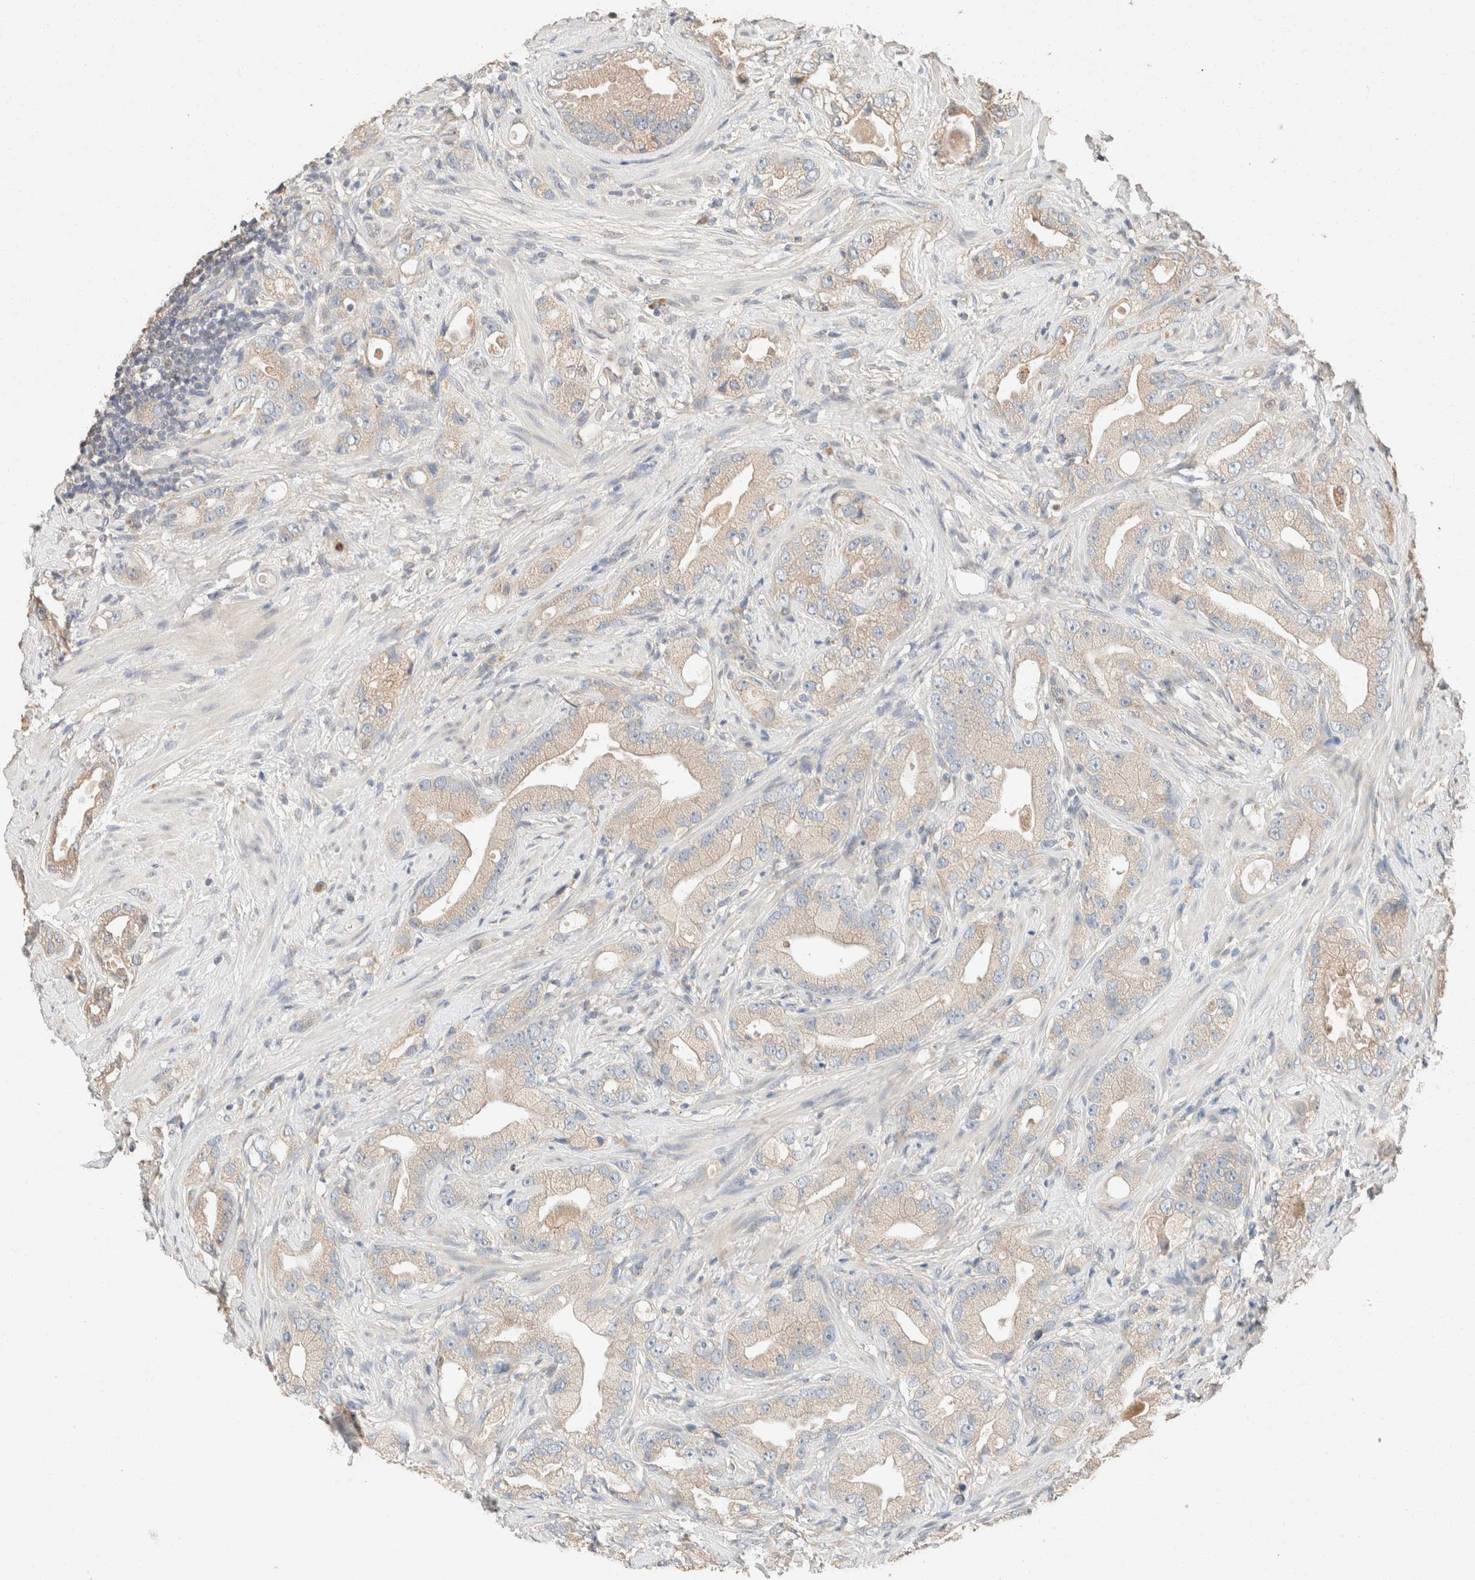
{"staining": {"intensity": "weak", "quantity": ">75%", "location": "cytoplasmic/membranous"}, "tissue": "prostate cancer", "cell_type": "Tumor cells", "image_type": "cancer", "snomed": [{"axis": "morphology", "description": "Adenocarcinoma, High grade"}, {"axis": "topography", "description": "Prostate"}], "caption": "Immunohistochemistry (DAB (3,3'-diaminobenzidine)) staining of human prostate cancer (high-grade adenocarcinoma) reveals weak cytoplasmic/membranous protein expression in approximately >75% of tumor cells.", "gene": "TUBD1", "patient": {"sex": "male", "age": 63}}